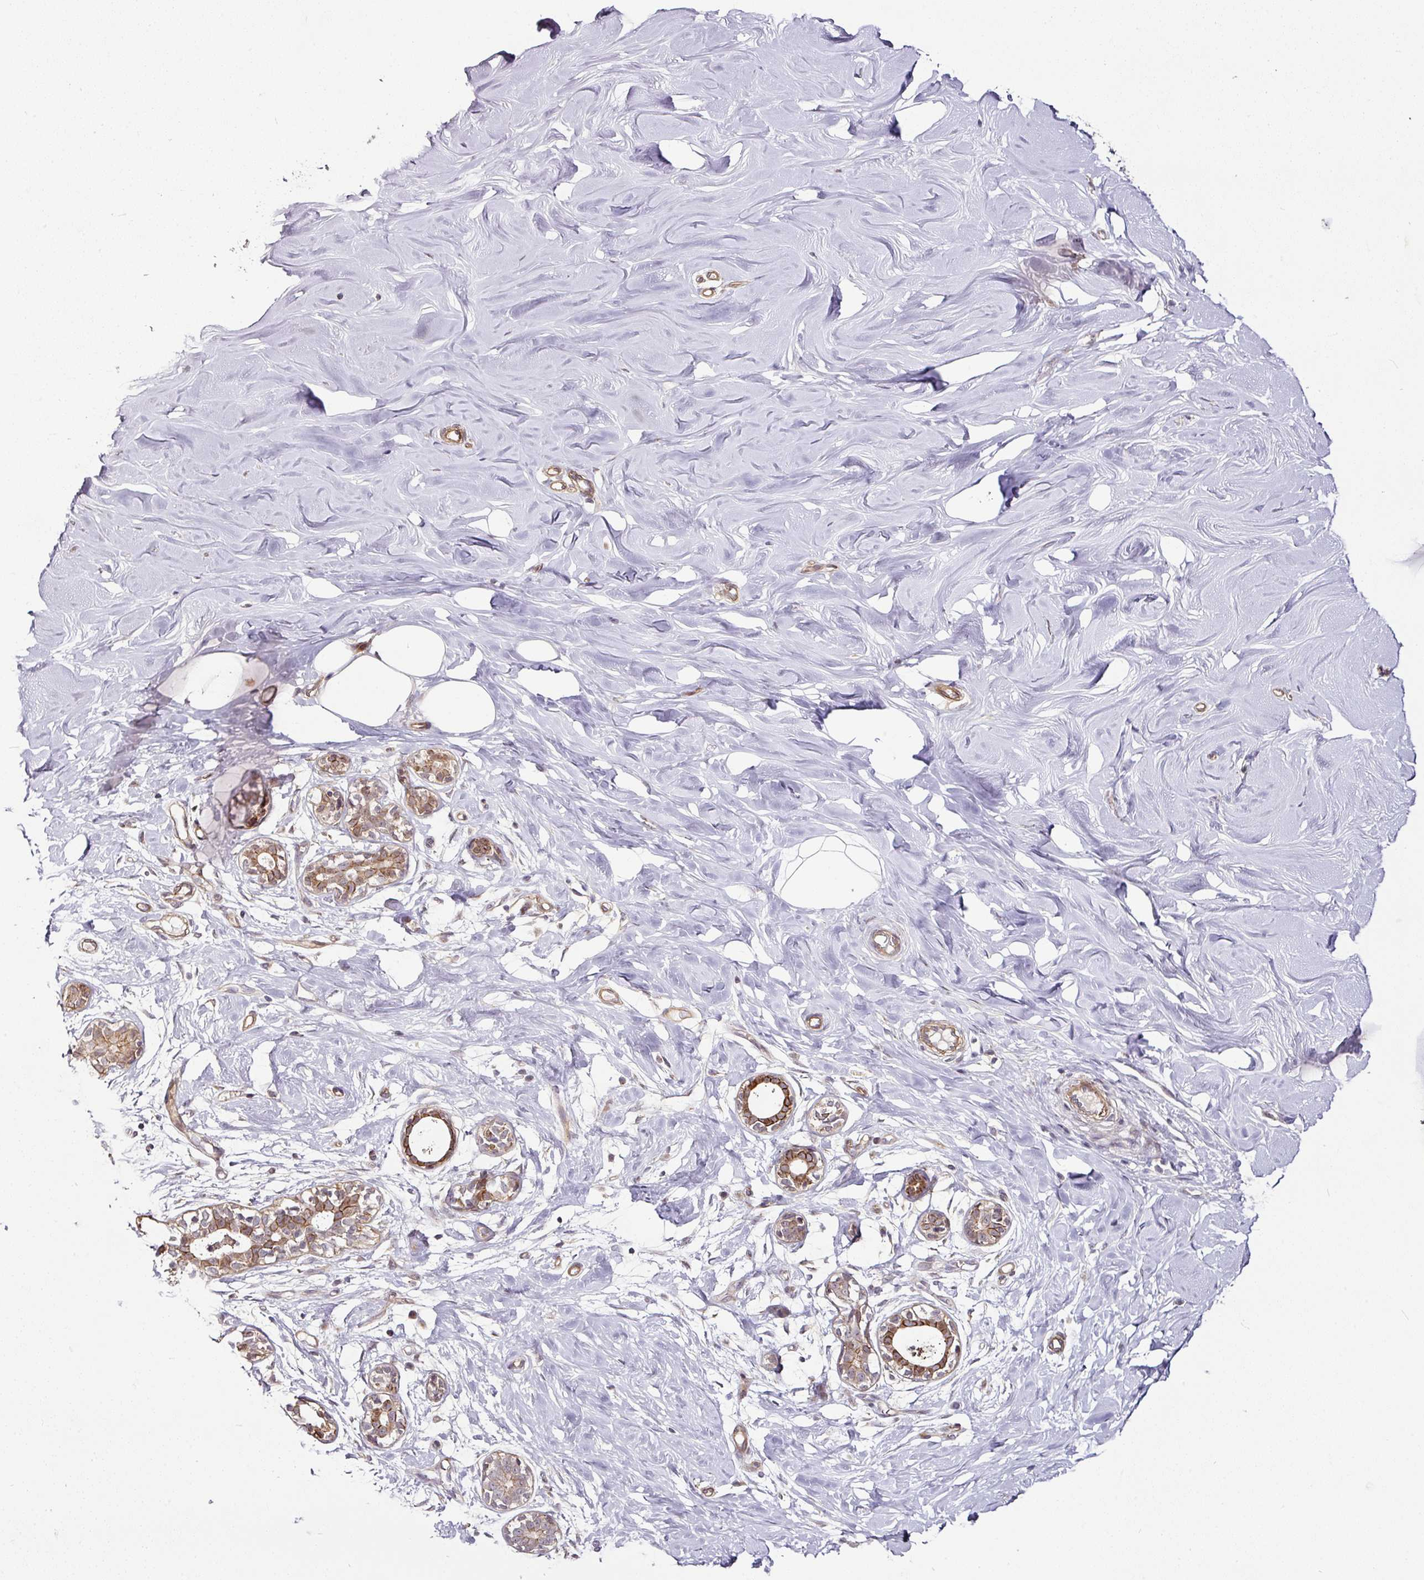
{"staining": {"intensity": "negative", "quantity": "none", "location": "none"}, "tissue": "breast", "cell_type": "Adipocytes", "image_type": "normal", "snomed": [{"axis": "morphology", "description": "Normal tissue, NOS"}, {"axis": "topography", "description": "Breast"}], "caption": "Photomicrograph shows no significant protein expression in adipocytes of unremarkable breast.", "gene": "DCAF13", "patient": {"sex": "female", "age": 27}}